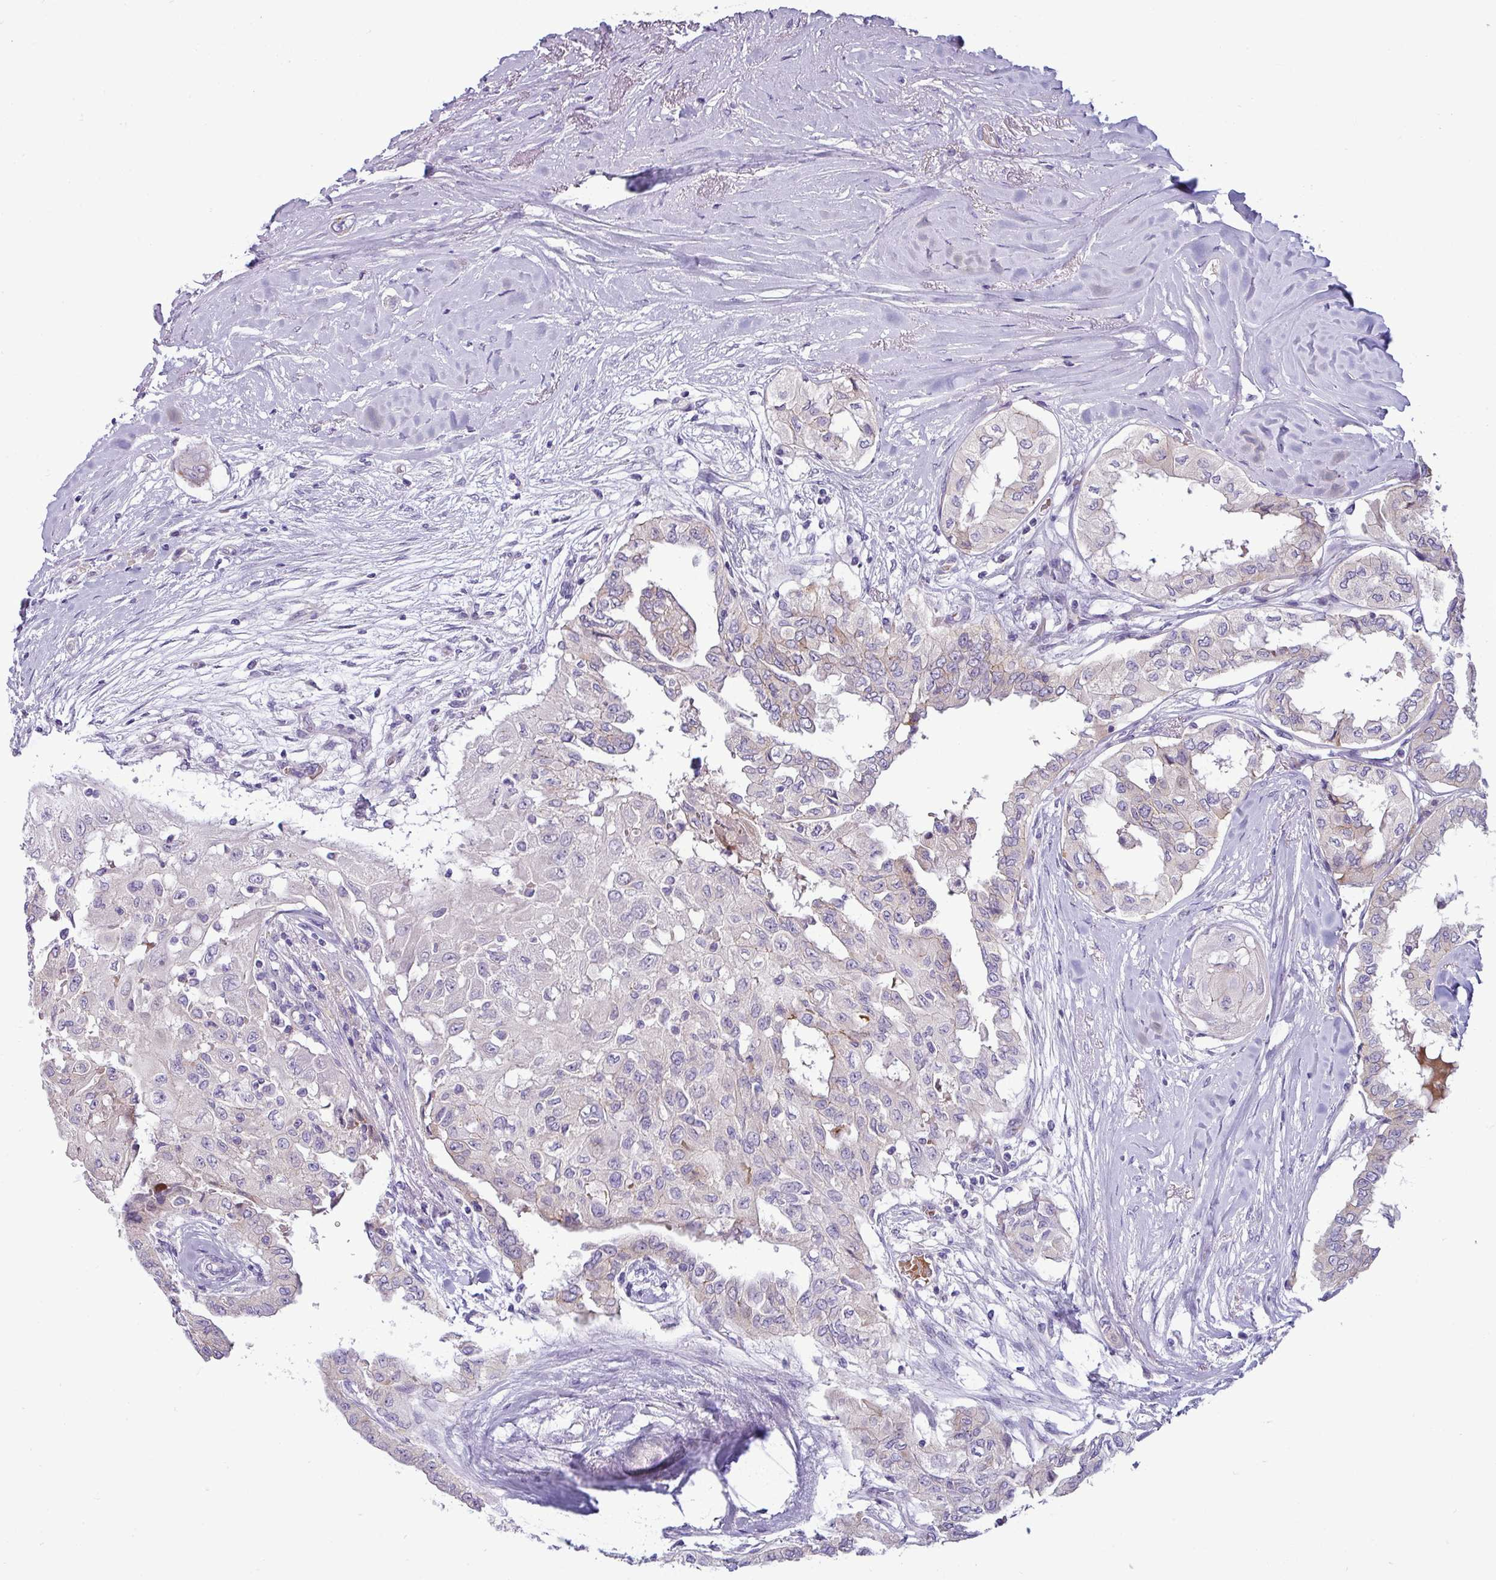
{"staining": {"intensity": "weak", "quantity": "<25%", "location": "cytoplasmic/membranous"}, "tissue": "thyroid cancer", "cell_type": "Tumor cells", "image_type": "cancer", "snomed": [{"axis": "morphology", "description": "Papillary adenocarcinoma, NOS"}, {"axis": "topography", "description": "Thyroid gland"}], "caption": "Immunohistochemical staining of thyroid cancer (papillary adenocarcinoma) demonstrates no significant expression in tumor cells.", "gene": "ACAP3", "patient": {"sex": "female", "age": 59}}